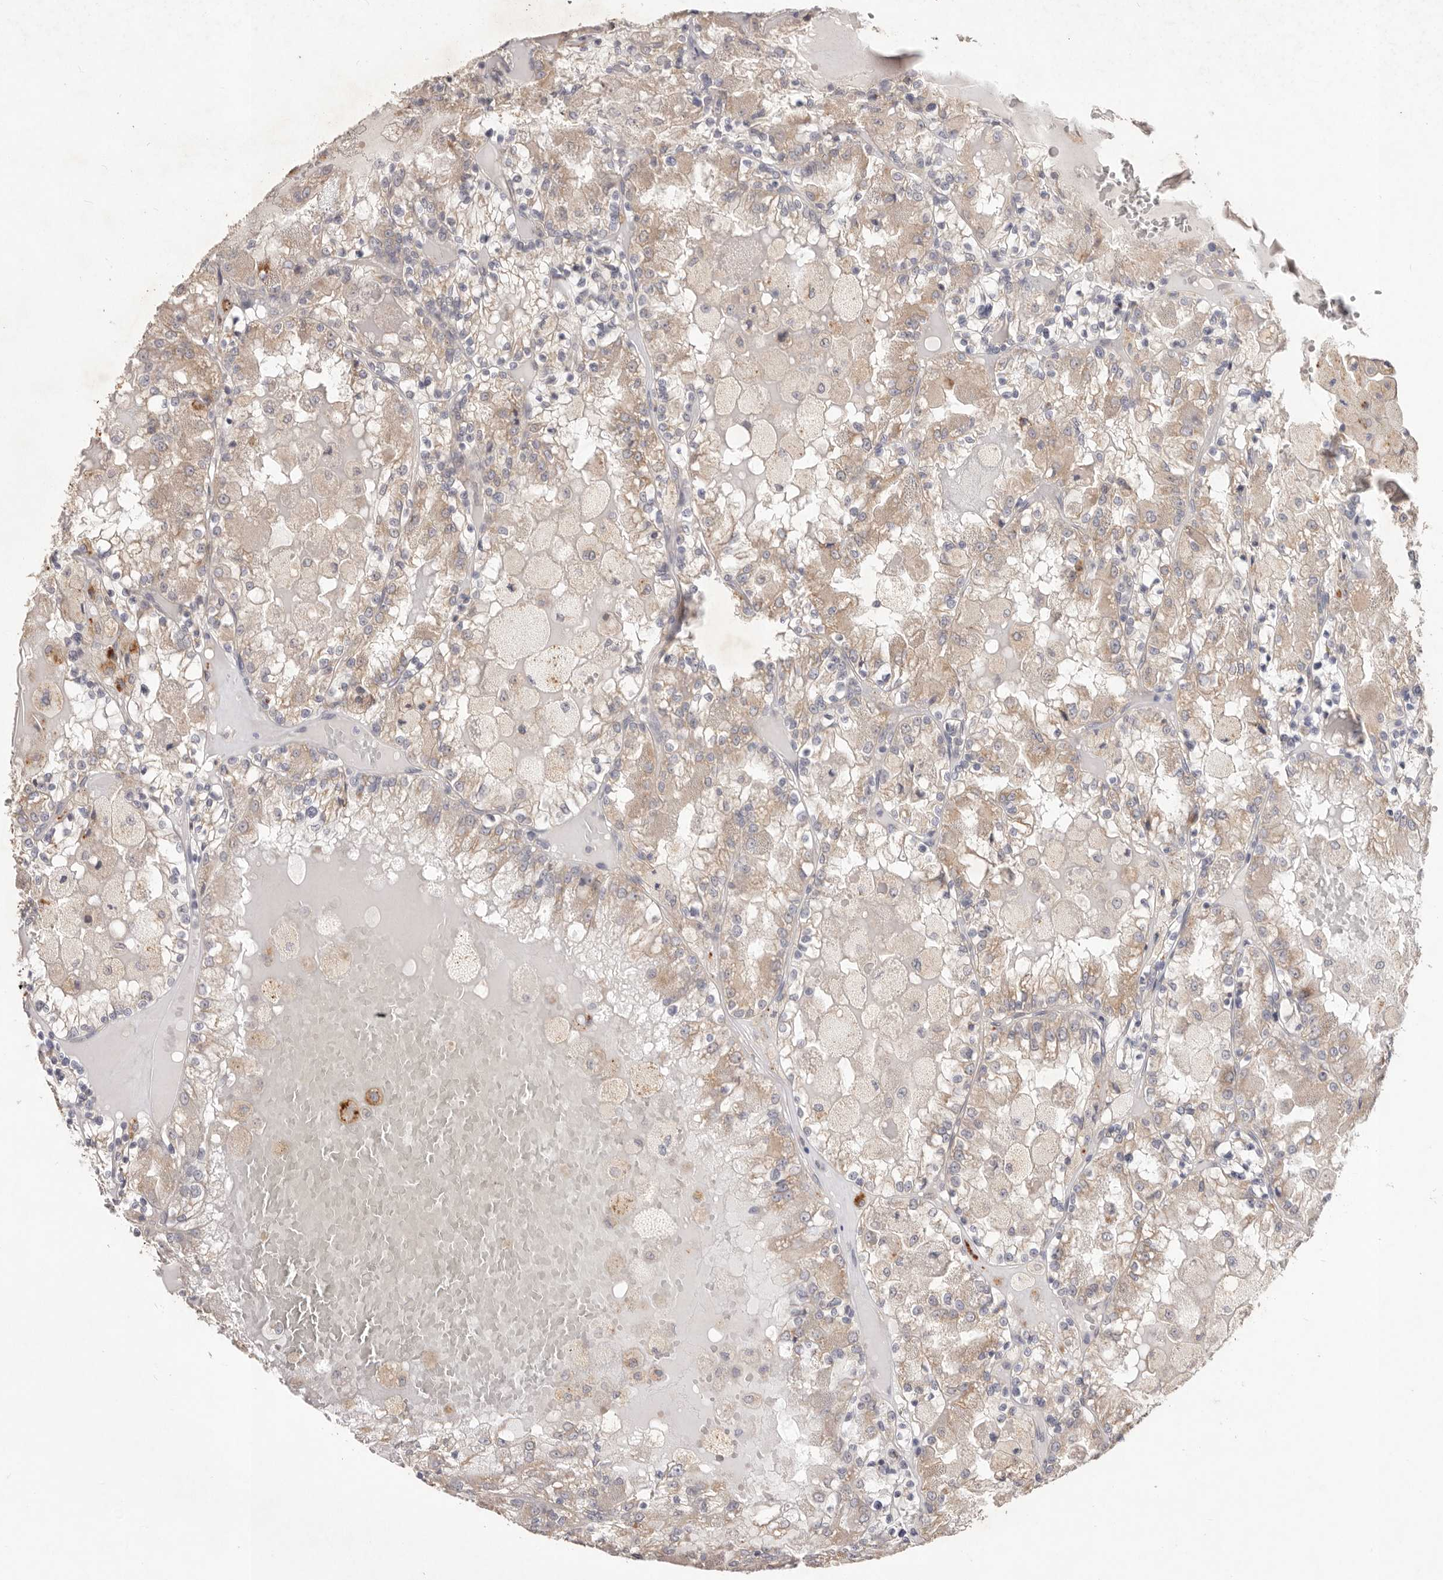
{"staining": {"intensity": "weak", "quantity": ">75%", "location": "cytoplasmic/membranous"}, "tissue": "renal cancer", "cell_type": "Tumor cells", "image_type": "cancer", "snomed": [{"axis": "morphology", "description": "Adenocarcinoma, NOS"}, {"axis": "topography", "description": "Kidney"}], "caption": "Protein analysis of adenocarcinoma (renal) tissue shows weak cytoplasmic/membranous staining in about >75% of tumor cells. The staining was performed using DAB to visualize the protein expression in brown, while the nuclei were stained in blue with hematoxylin (Magnification: 20x).", "gene": "WDR77", "patient": {"sex": "female", "age": 56}}